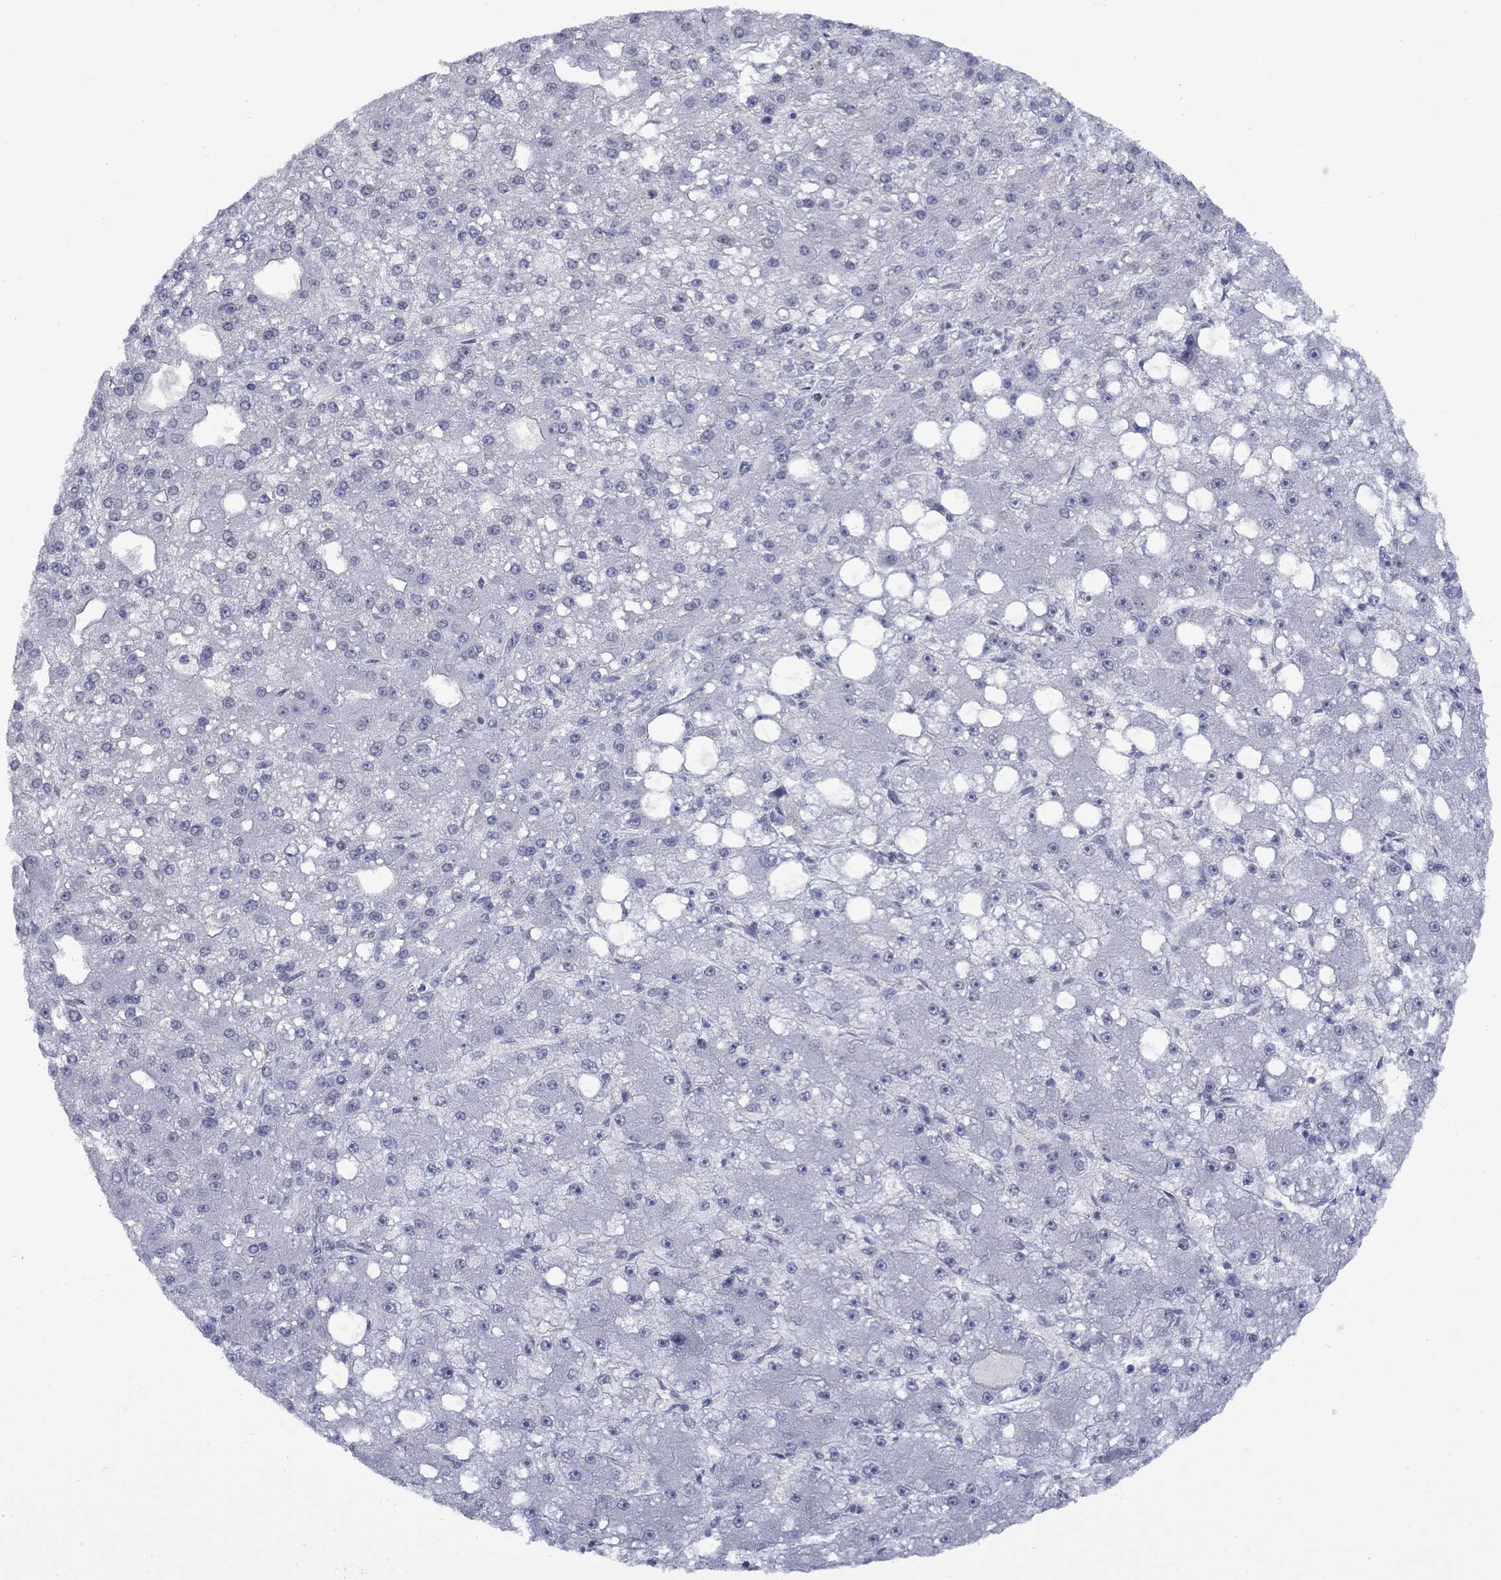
{"staining": {"intensity": "negative", "quantity": "none", "location": "none"}, "tissue": "liver cancer", "cell_type": "Tumor cells", "image_type": "cancer", "snomed": [{"axis": "morphology", "description": "Carcinoma, Hepatocellular, NOS"}, {"axis": "topography", "description": "Liver"}], "caption": "The micrograph exhibits no staining of tumor cells in hepatocellular carcinoma (liver).", "gene": "NSMF", "patient": {"sex": "male", "age": 67}}